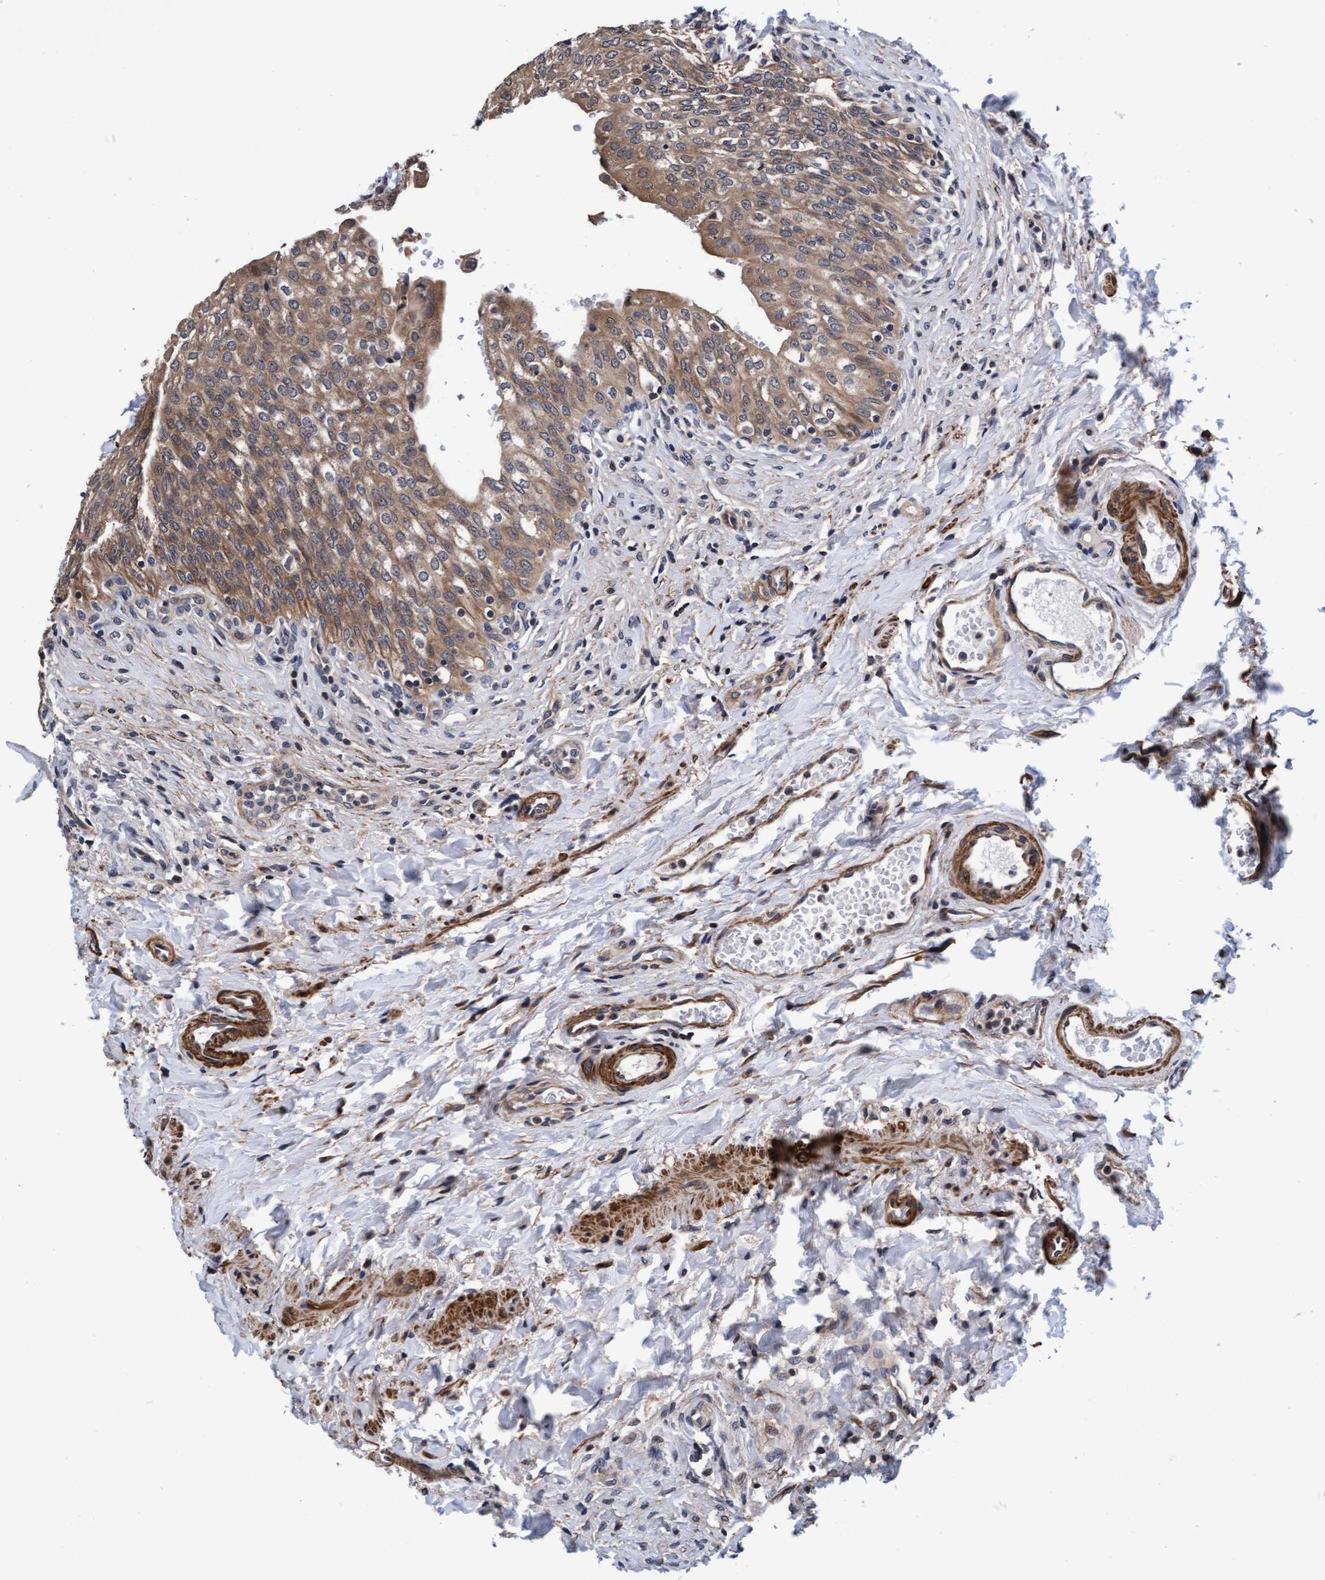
{"staining": {"intensity": "moderate", "quantity": ">75%", "location": "cytoplasmic/membranous"}, "tissue": "urinary bladder", "cell_type": "Urothelial cells", "image_type": "normal", "snomed": [{"axis": "morphology", "description": "Urothelial carcinoma, High grade"}, {"axis": "topography", "description": "Urinary bladder"}], "caption": "Immunohistochemical staining of normal urinary bladder displays medium levels of moderate cytoplasmic/membranous positivity in about >75% of urothelial cells. The staining was performed using DAB (3,3'-diaminobenzidine) to visualize the protein expression in brown, while the nuclei were stained in blue with hematoxylin (Magnification: 20x).", "gene": "EFCAB13", "patient": {"sex": "male", "age": 46}}